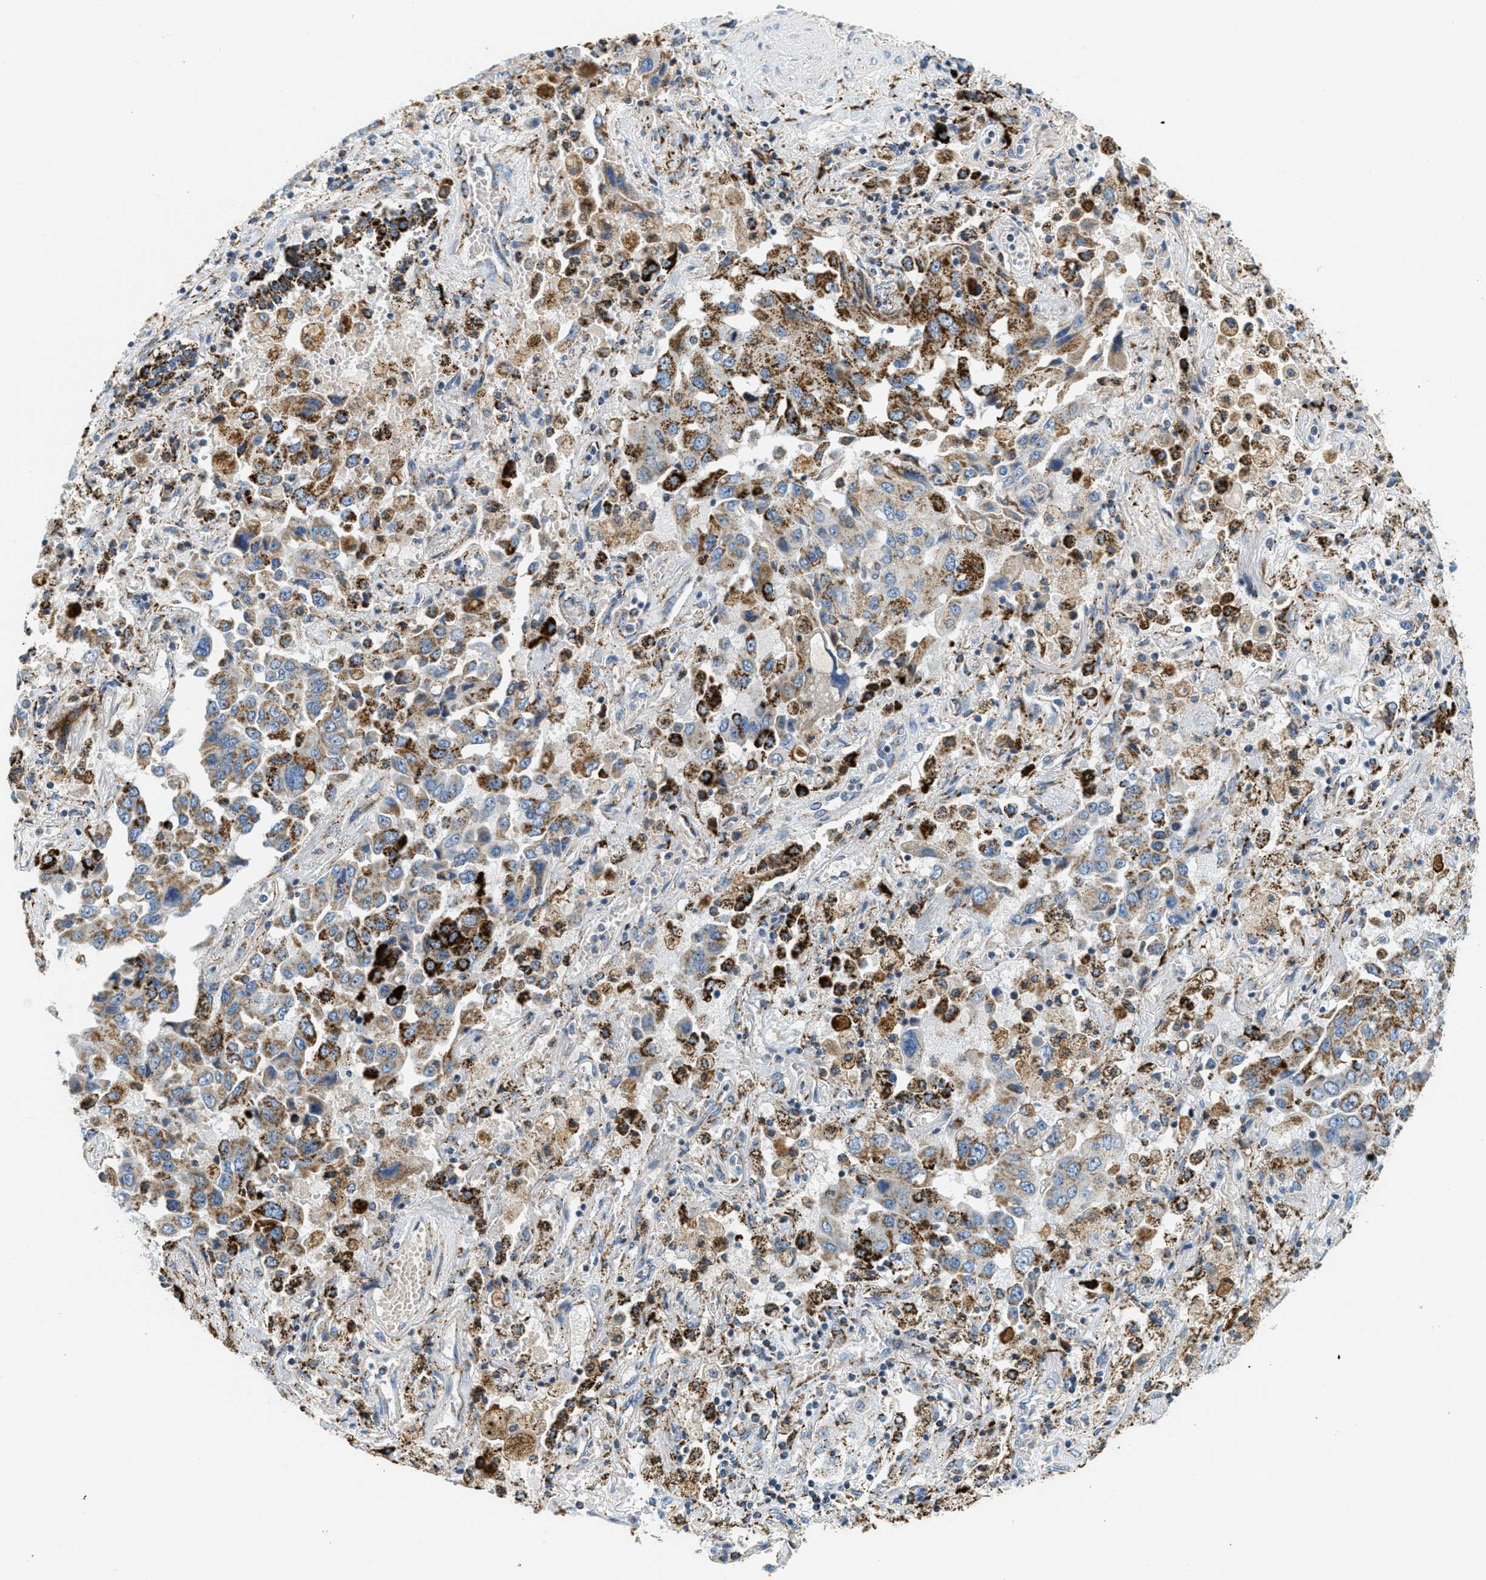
{"staining": {"intensity": "moderate", "quantity": ">75%", "location": "cytoplasmic/membranous"}, "tissue": "lung cancer", "cell_type": "Tumor cells", "image_type": "cancer", "snomed": [{"axis": "morphology", "description": "Adenocarcinoma, NOS"}, {"axis": "topography", "description": "Lung"}], "caption": "IHC staining of lung cancer (adenocarcinoma), which displays medium levels of moderate cytoplasmic/membranous expression in about >75% of tumor cells indicating moderate cytoplasmic/membranous protein positivity. The staining was performed using DAB (brown) for protein detection and nuclei were counterstained in hematoxylin (blue).", "gene": "HLCS", "patient": {"sex": "female", "age": 65}}